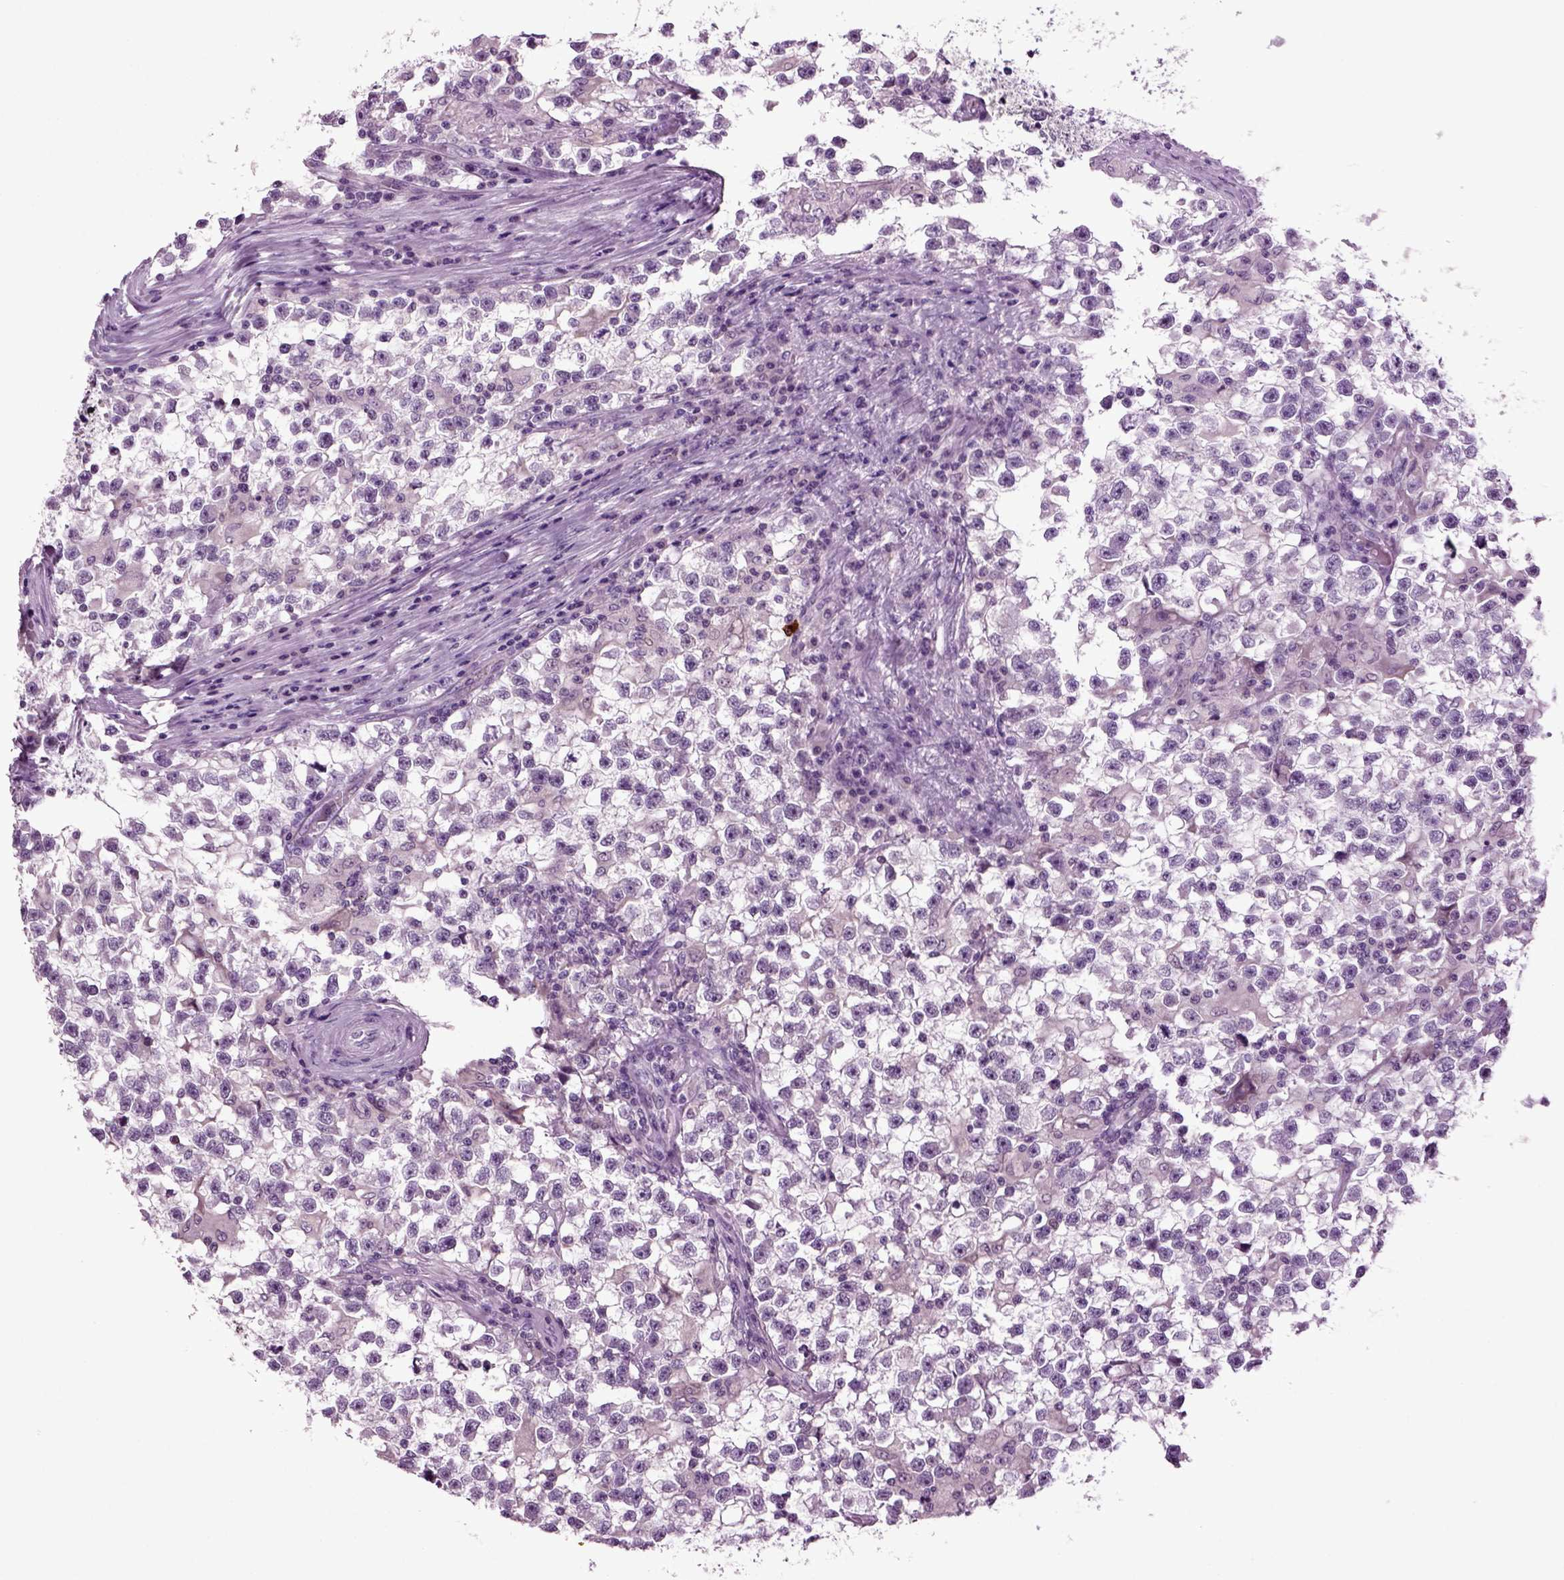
{"staining": {"intensity": "negative", "quantity": "none", "location": "none"}, "tissue": "testis cancer", "cell_type": "Tumor cells", "image_type": "cancer", "snomed": [{"axis": "morphology", "description": "Seminoma, NOS"}, {"axis": "topography", "description": "Testis"}], "caption": "An immunohistochemistry (IHC) histopathology image of testis cancer is shown. There is no staining in tumor cells of testis cancer.", "gene": "FGF11", "patient": {"sex": "male", "age": 31}}